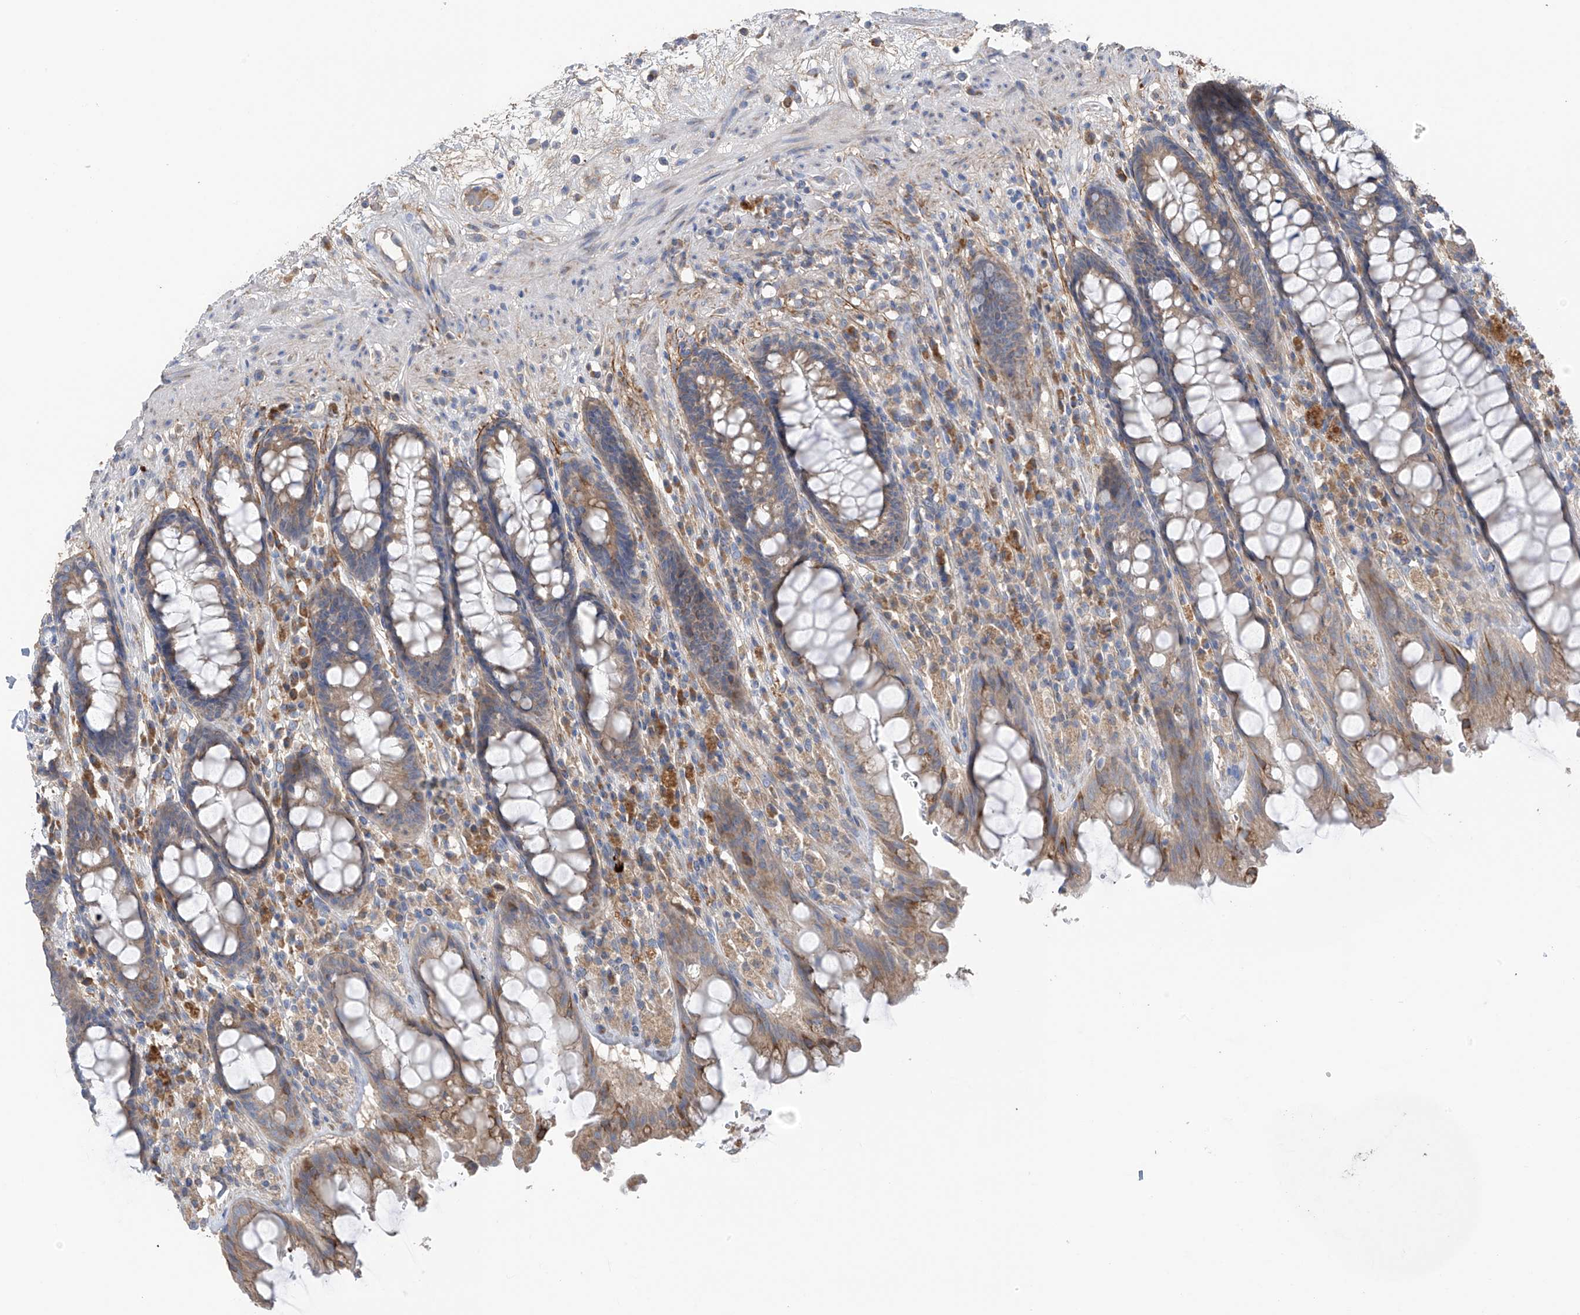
{"staining": {"intensity": "weak", "quantity": "<25%", "location": "cytoplasmic/membranous"}, "tissue": "rectum", "cell_type": "Glandular cells", "image_type": "normal", "snomed": [{"axis": "morphology", "description": "Normal tissue, NOS"}, {"axis": "topography", "description": "Rectum"}], "caption": "Protein analysis of benign rectum exhibits no significant staining in glandular cells.", "gene": "GALNTL6", "patient": {"sex": "male", "age": 64}}